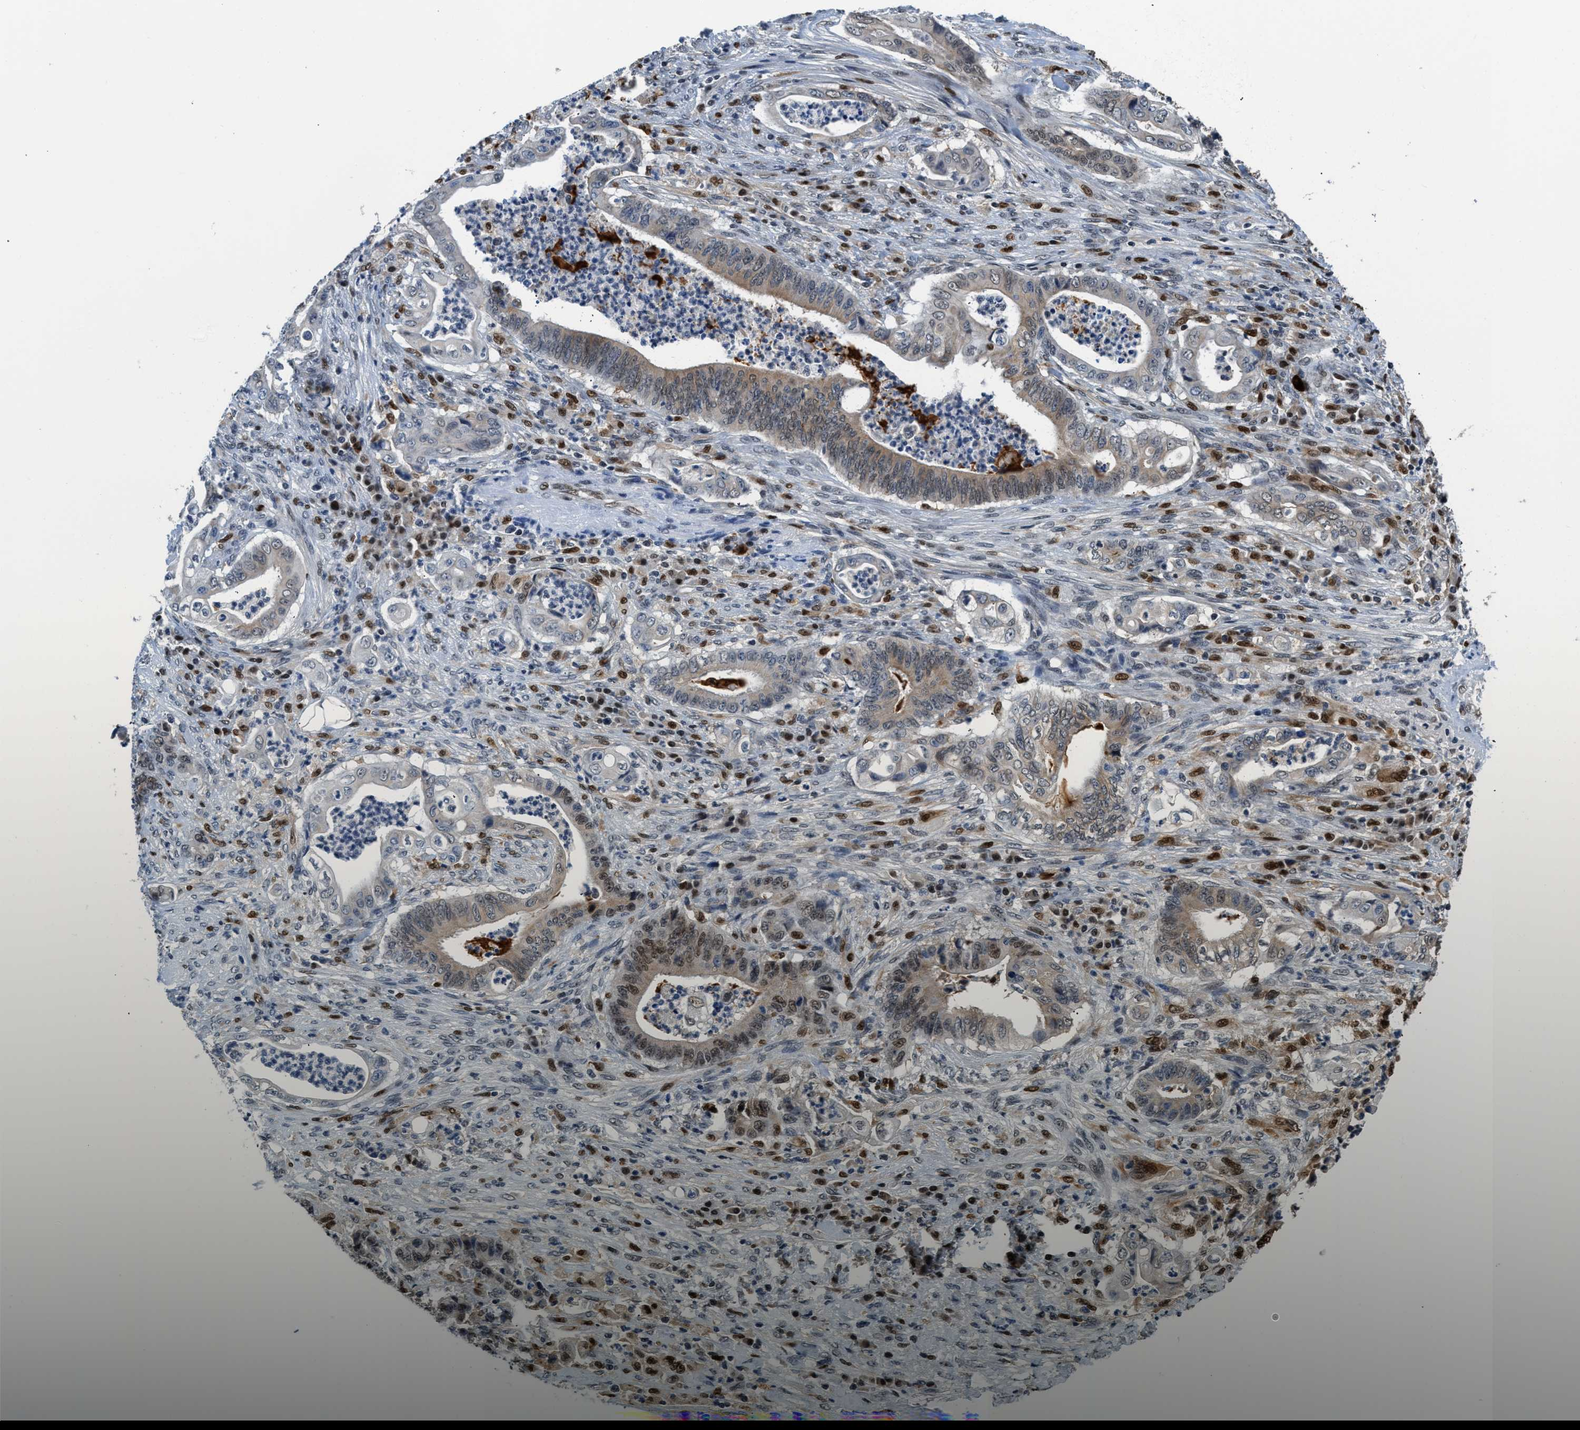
{"staining": {"intensity": "weak", "quantity": "<25%", "location": "nuclear"}, "tissue": "stomach cancer", "cell_type": "Tumor cells", "image_type": "cancer", "snomed": [{"axis": "morphology", "description": "Adenocarcinoma, NOS"}, {"axis": "topography", "description": "Stomach"}], "caption": "IHC histopathology image of stomach cancer stained for a protein (brown), which displays no expression in tumor cells. Brightfield microscopy of immunohistochemistry (IHC) stained with DAB (3,3'-diaminobenzidine) (brown) and hematoxylin (blue), captured at high magnification.", "gene": "ALX1", "patient": {"sex": "female", "age": 73}}